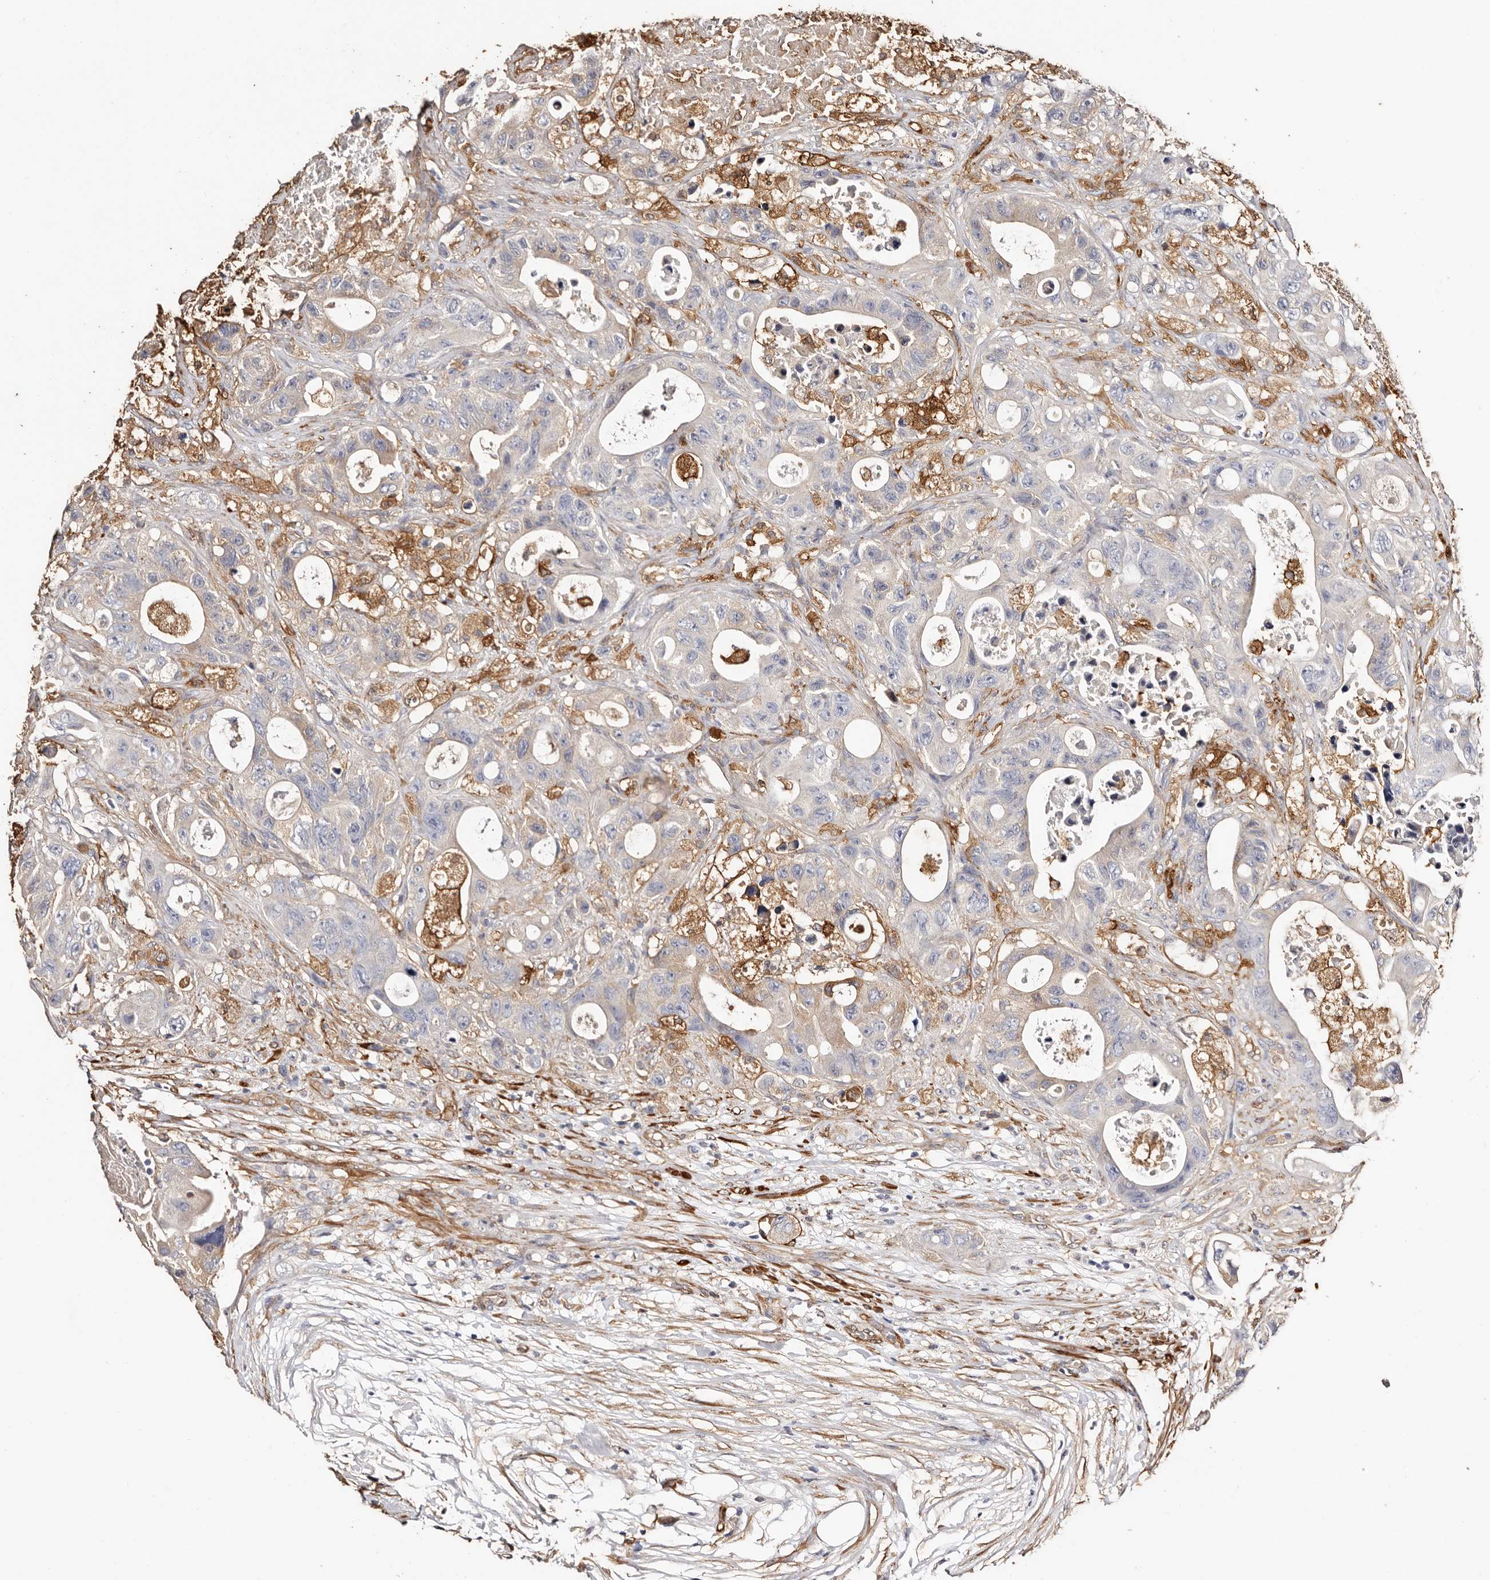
{"staining": {"intensity": "negative", "quantity": "none", "location": "none"}, "tissue": "colorectal cancer", "cell_type": "Tumor cells", "image_type": "cancer", "snomed": [{"axis": "morphology", "description": "Adenocarcinoma, NOS"}, {"axis": "topography", "description": "Colon"}], "caption": "Immunohistochemistry histopathology image of neoplastic tissue: human colorectal adenocarcinoma stained with DAB displays no significant protein staining in tumor cells.", "gene": "TGM2", "patient": {"sex": "female", "age": 46}}